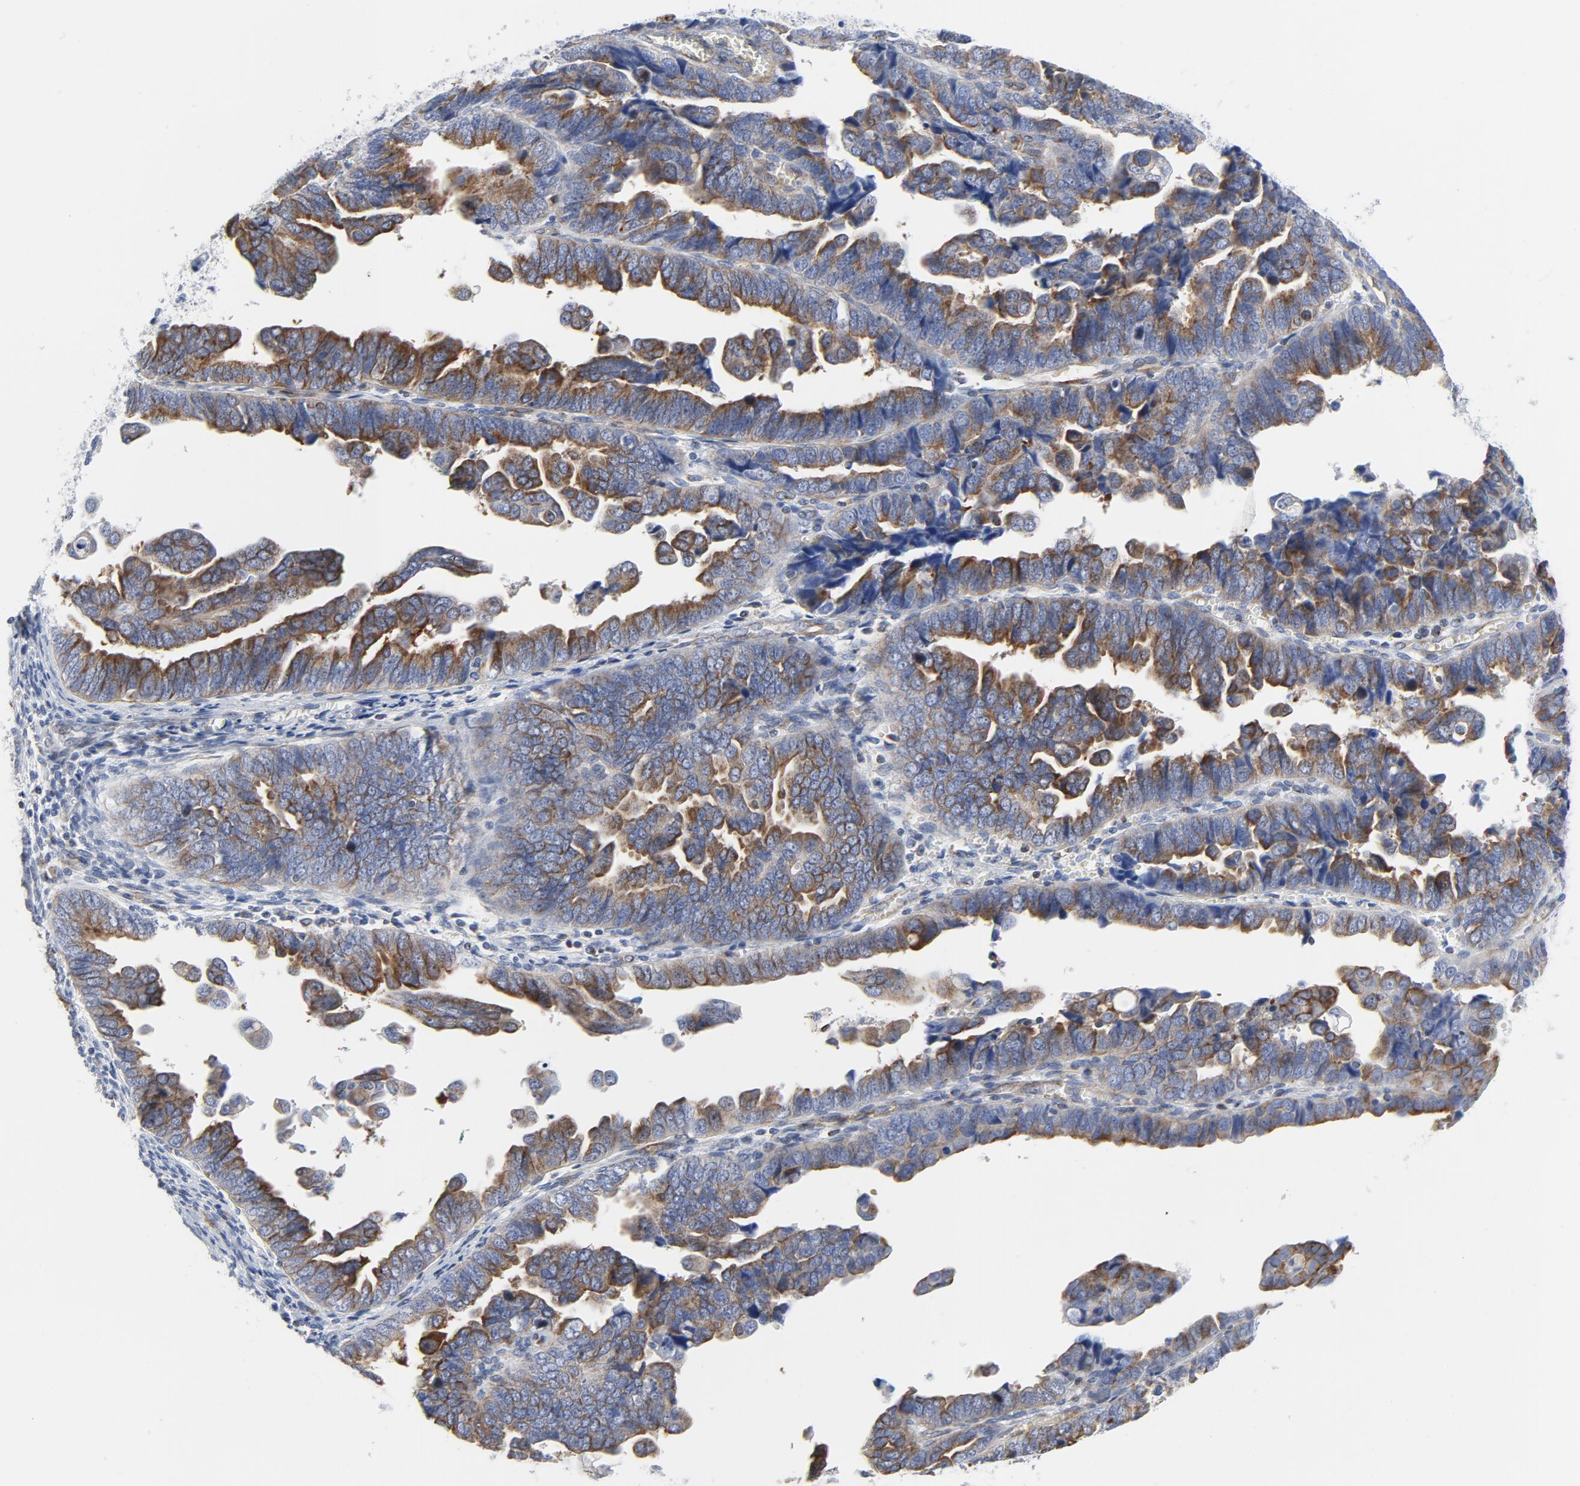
{"staining": {"intensity": "moderate", "quantity": "25%-75%", "location": "cytoplasmic/membranous"}, "tissue": "endometrial cancer", "cell_type": "Tumor cells", "image_type": "cancer", "snomed": [{"axis": "morphology", "description": "Adenocarcinoma, NOS"}, {"axis": "topography", "description": "Endometrium"}], "caption": "Brown immunohistochemical staining in human endometrial adenocarcinoma shows moderate cytoplasmic/membranous positivity in about 25%-75% of tumor cells.", "gene": "TUBB1", "patient": {"sex": "female", "age": 75}}